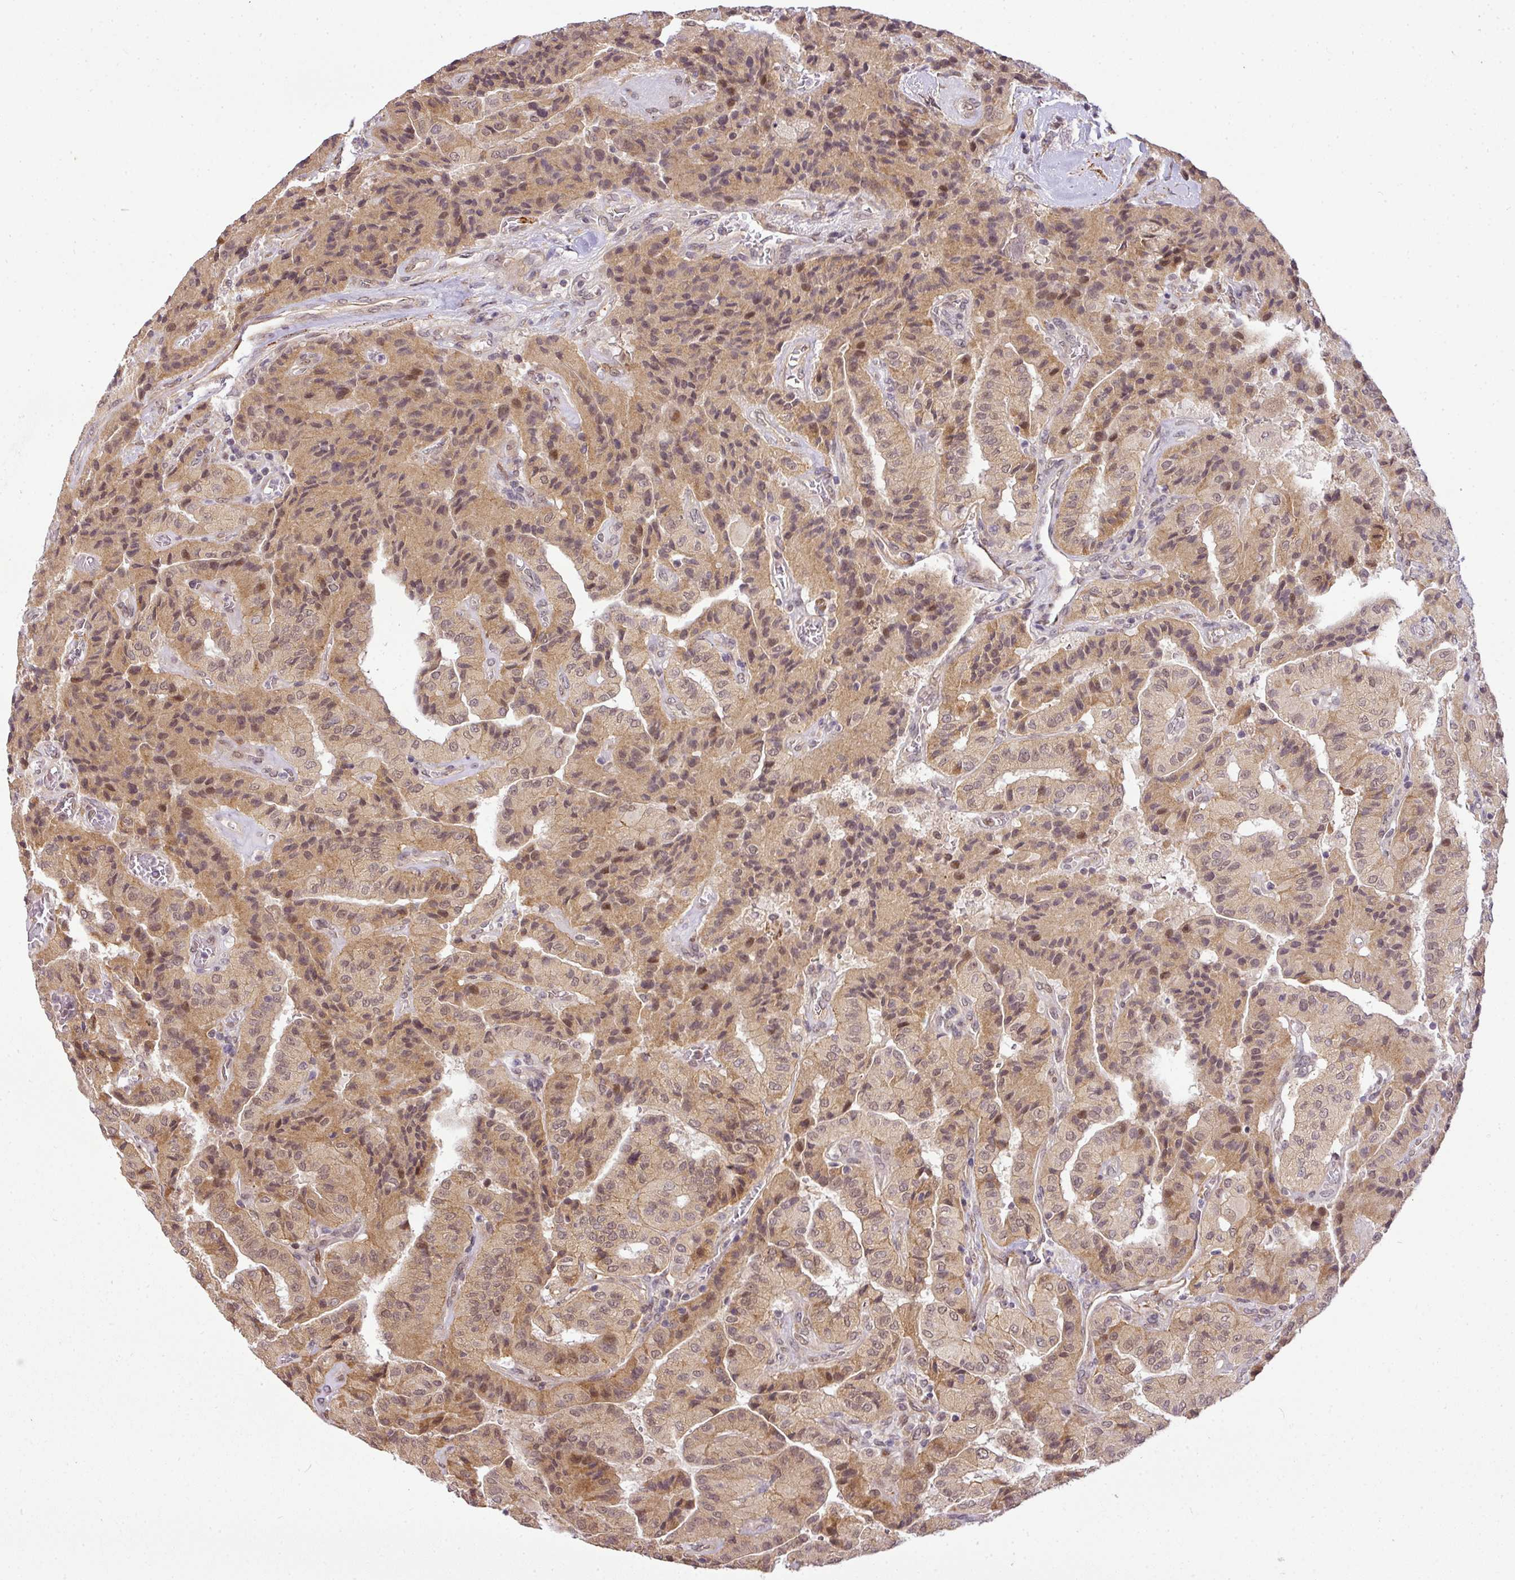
{"staining": {"intensity": "moderate", "quantity": ">75%", "location": "cytoplasmic/membranous,nuclear"}, "tissue": "thyroid cancer", "cell_type": "Tumor cells", "image_type": "cancer", "snomed": [{"axis": "morphology", "description": "Normal tissue, NOS"}, {"axis": "morphology", "description": "Papillary adenocarcinoma, NOS"}, {"axis": "topography", "description": "Thyroid gland"}], "caption": "The image shows a brown stain indicating the presence of a protein in the cytoplasmic/membranous and nuclear of tumor cells in thyroid papillary adenocarcinoma.", "gene": "C1orf226", "patient": {"sex": "female", "age": 59}}